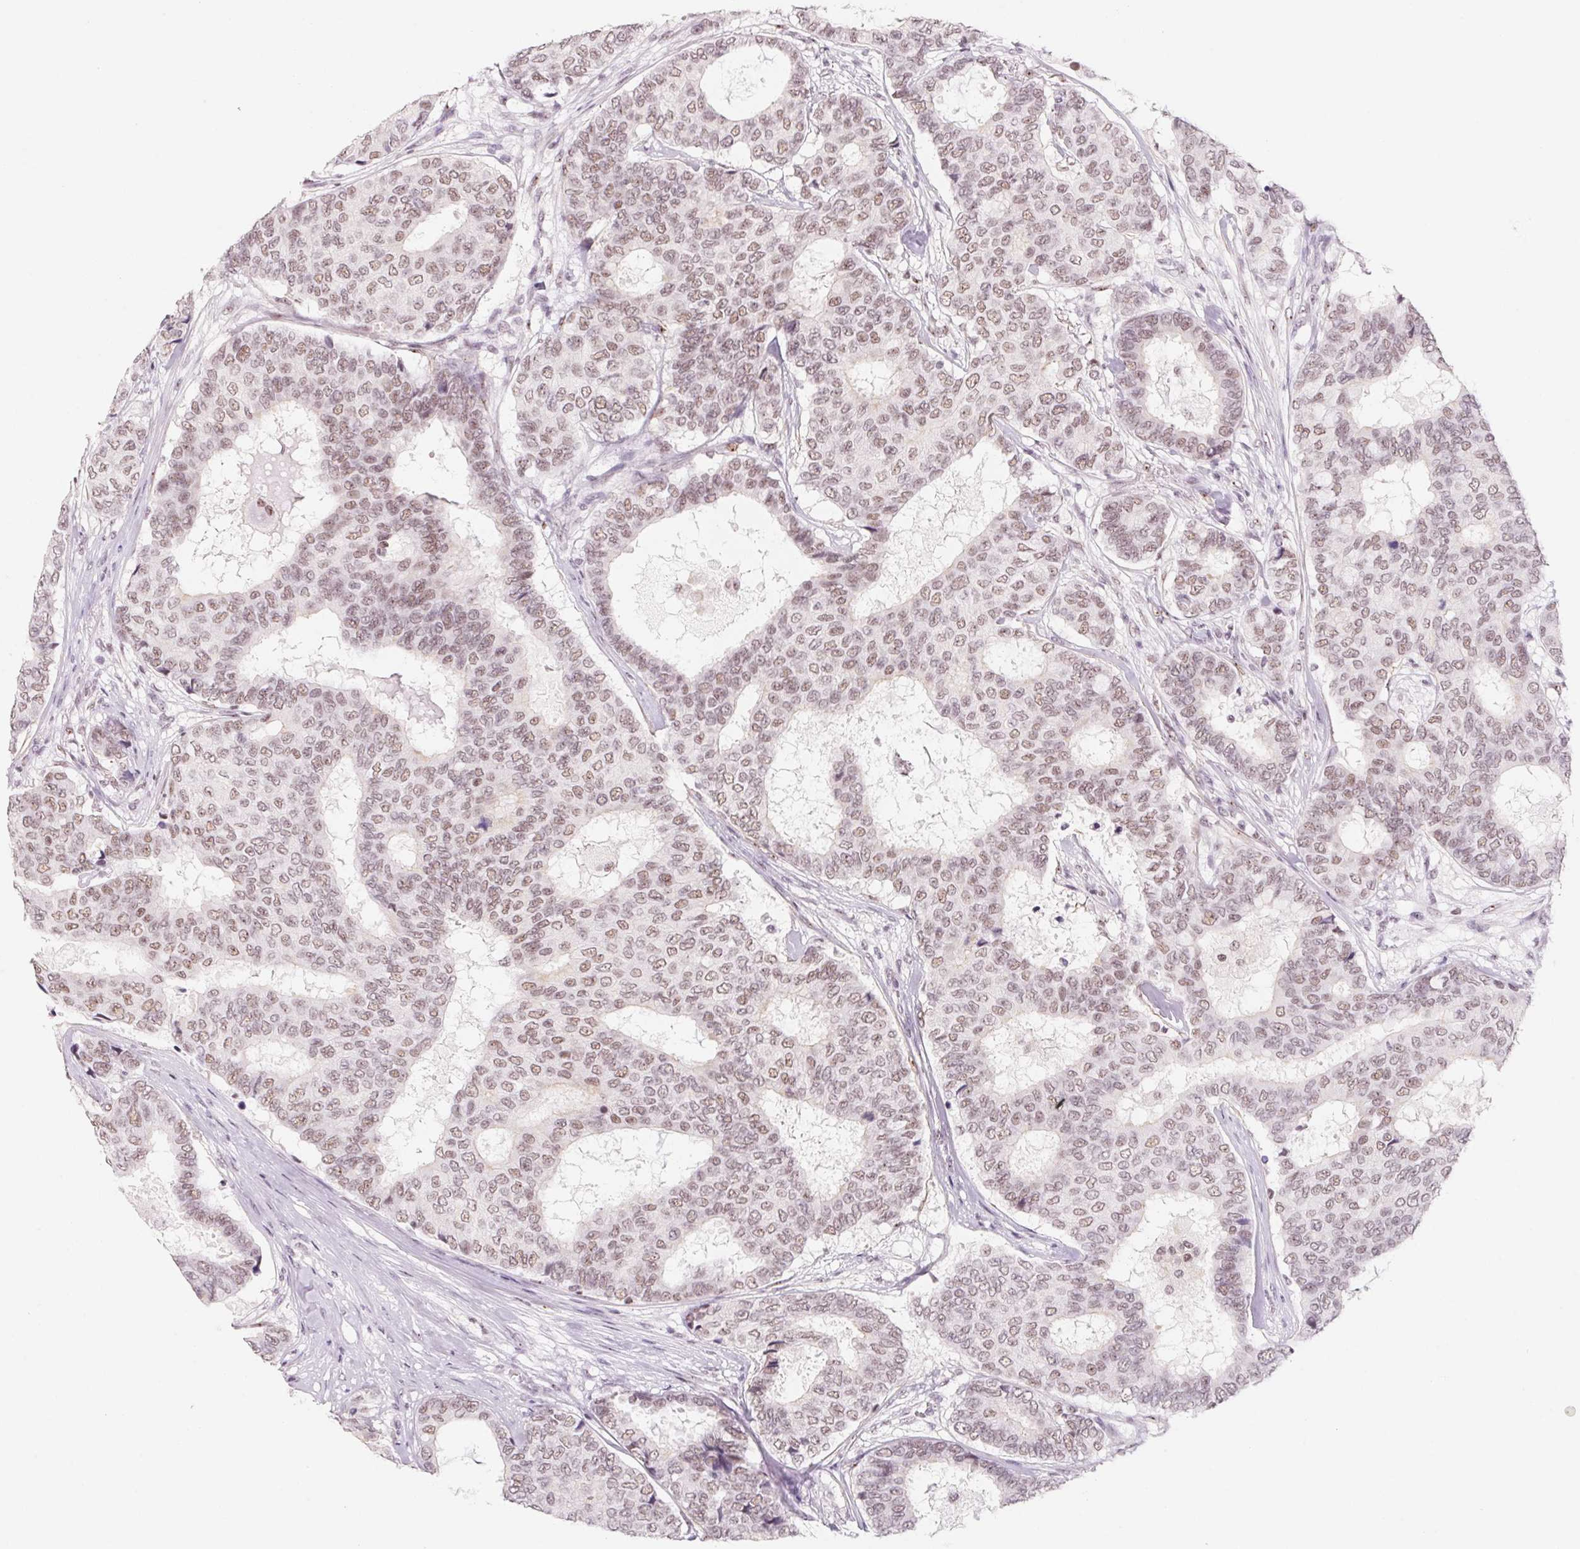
{"staining": {"intensity": "weak", "quantity": ">75%", "location": "nuclear"}, "tissue": "breast cancer", "cell_type": "Tumor cells", "image_type": "cancer", "snomed": [{"axis": "morphology", "description": "Duct carcinoma"}, {"axis": "topography", "description": "Breast"}], "caption": "A low amount of weak nuclear expression is appreciated in about >75% of tumor cells in breast cancer (intraductal carcinoma) tissue.", "gene": "ZIC4", "patient": {"sex": "female", "age": 75}}